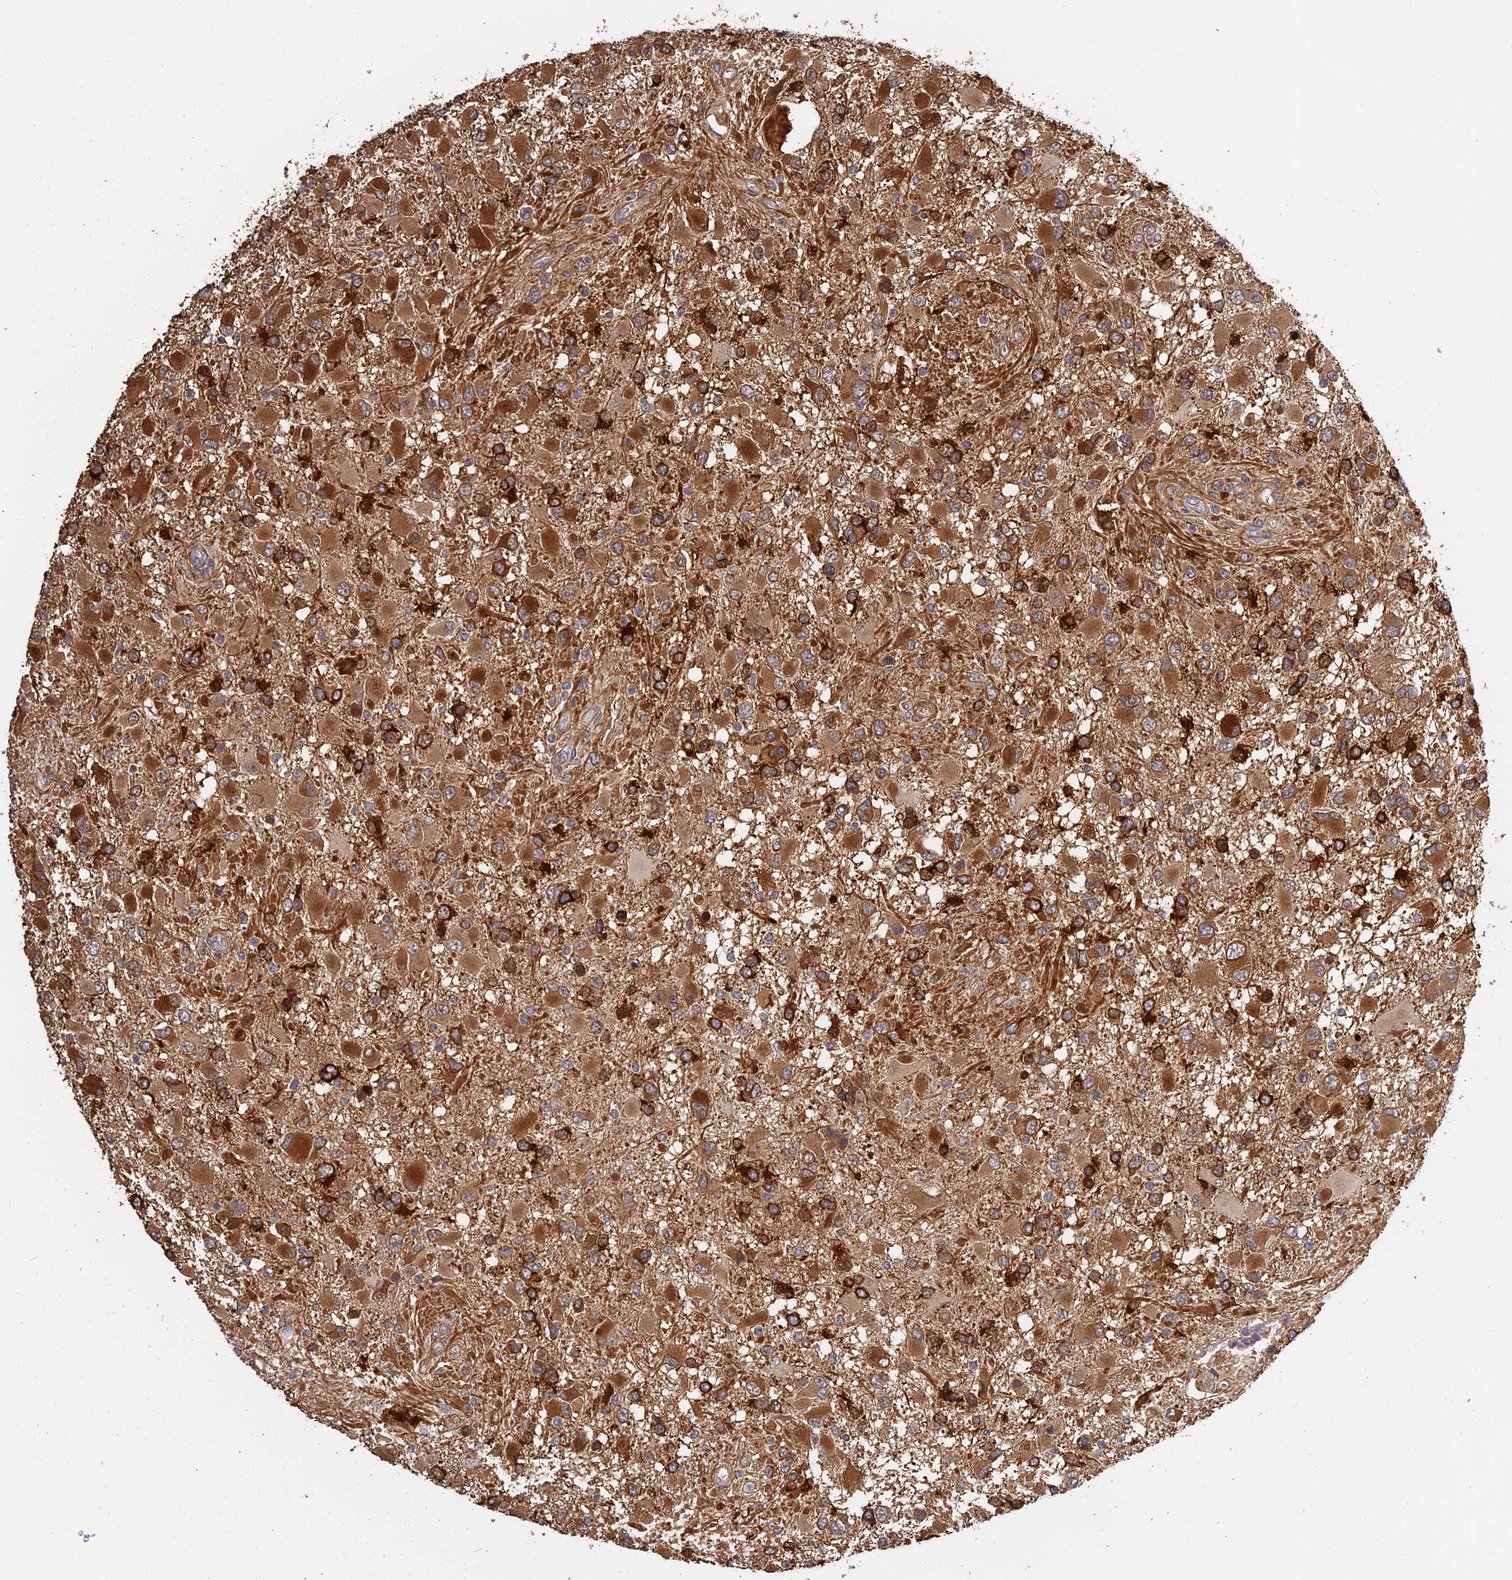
{"staining": {"intensity": "strong", "quantity": ">75%", "location": "cytoplasmic/membranous"}, "tissue": "glioma", "cell_type": "Tumor cells", "image_type": "cancer", "snomed": [{"axis": "morphology", "description": "Glioma, malignant, High grade"}, {"axis": "topography", "description": "Brain"}], "caption": "A brown stain labels strong cytoplasmic/membranous positivity of a protein in human malignant high-grade glioma tumor cells.", "gene": "PZP", "patient": {"sex": "male", "age": 53}}